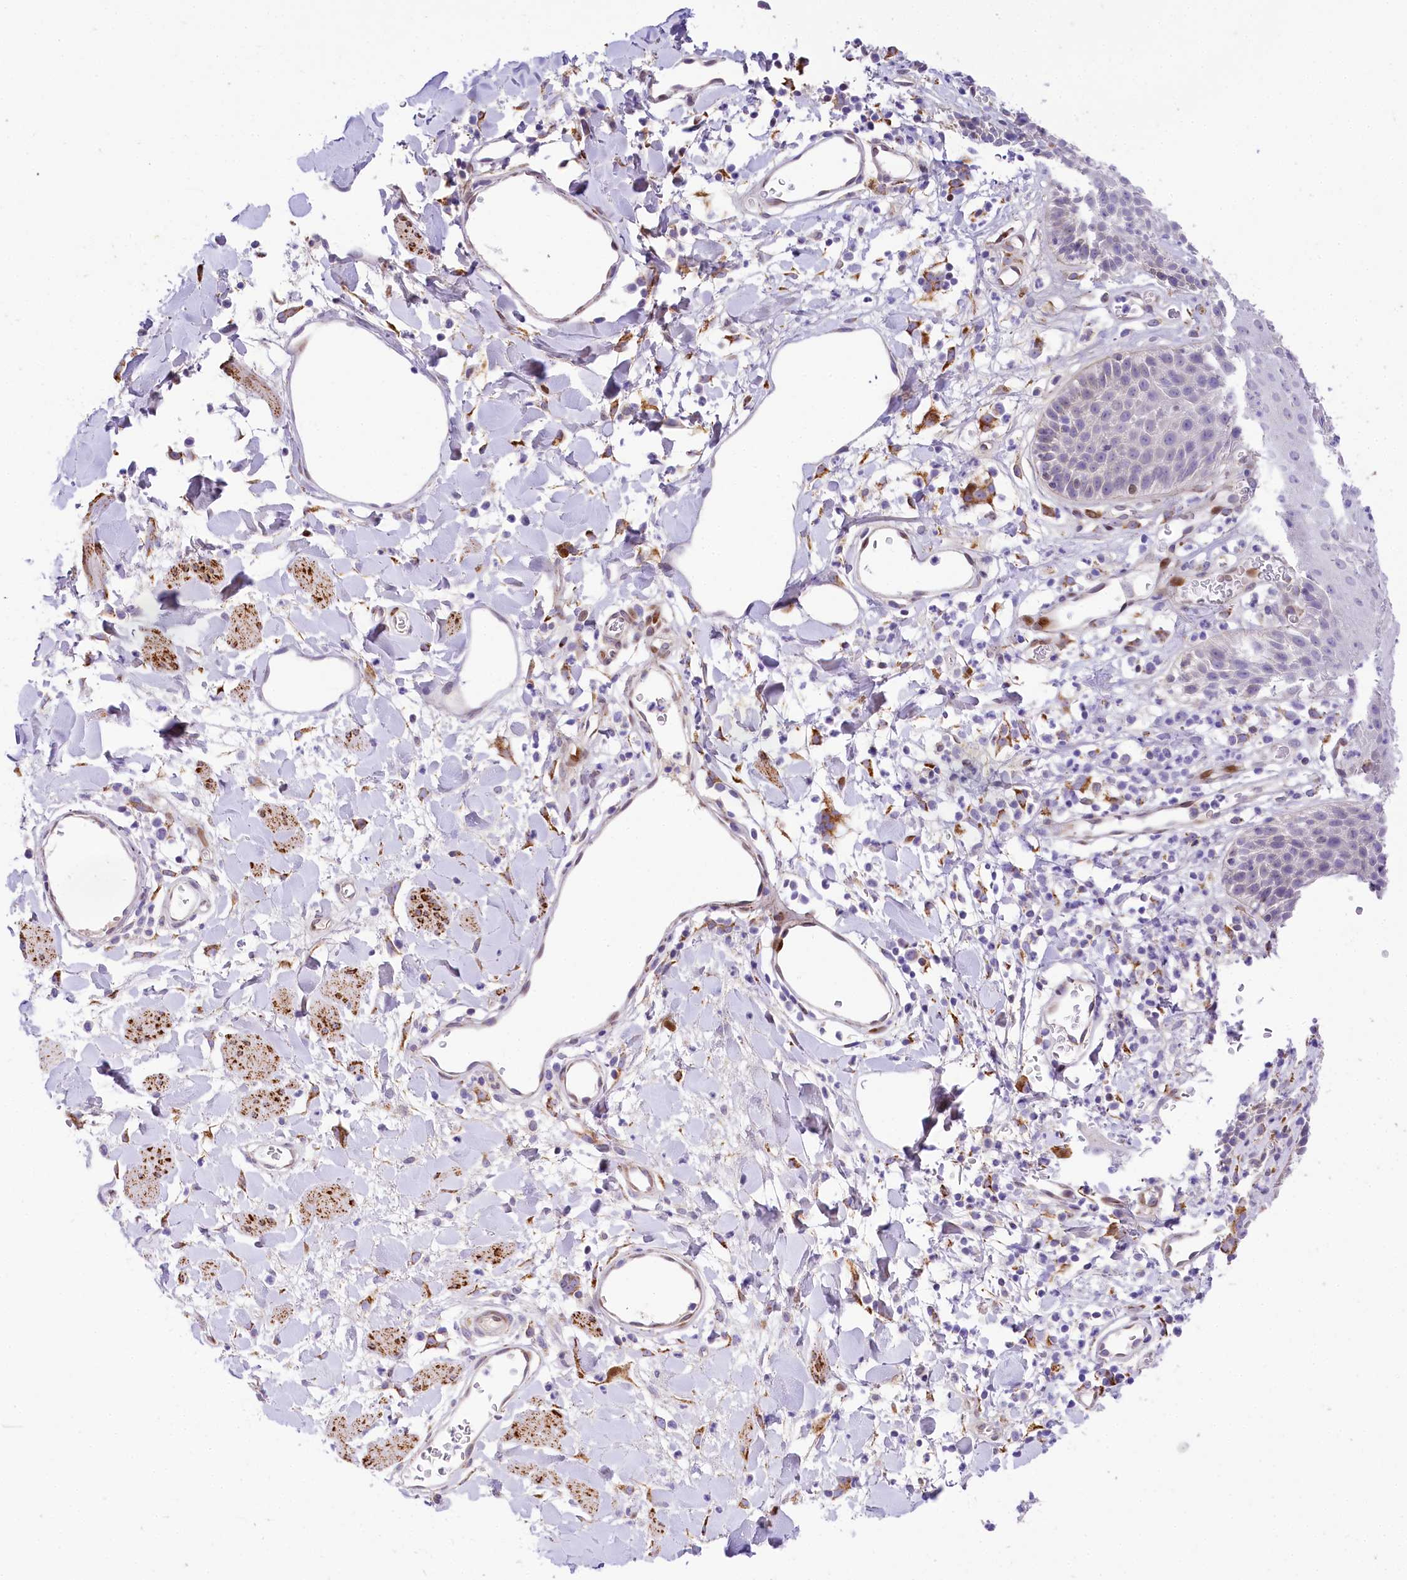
{"staining": {"intensity": "moderate", "quantity": "<25%", "location": "nuclear"}, "tissue": "skin", "cell_type": "Epidermal cells", "image_type": "normal", "snomed": [{"axis": "morphology", "description": "Normal tissue, NOS"}, {"axis": "topography", "description": "Vulva"}], "caption": "The photomicrograph displays immunohistochemical staining of normal skin. There is moderate nuclear positivity is appreciated in about <25% of epidermal cells. The staining is performed using DAB brown chromogen to label protein expression. The nuclei are counter-stained blue using hematoxylin.", "gene": "PPIP5K2", "patient": {"sex": "female", "age": 68}}